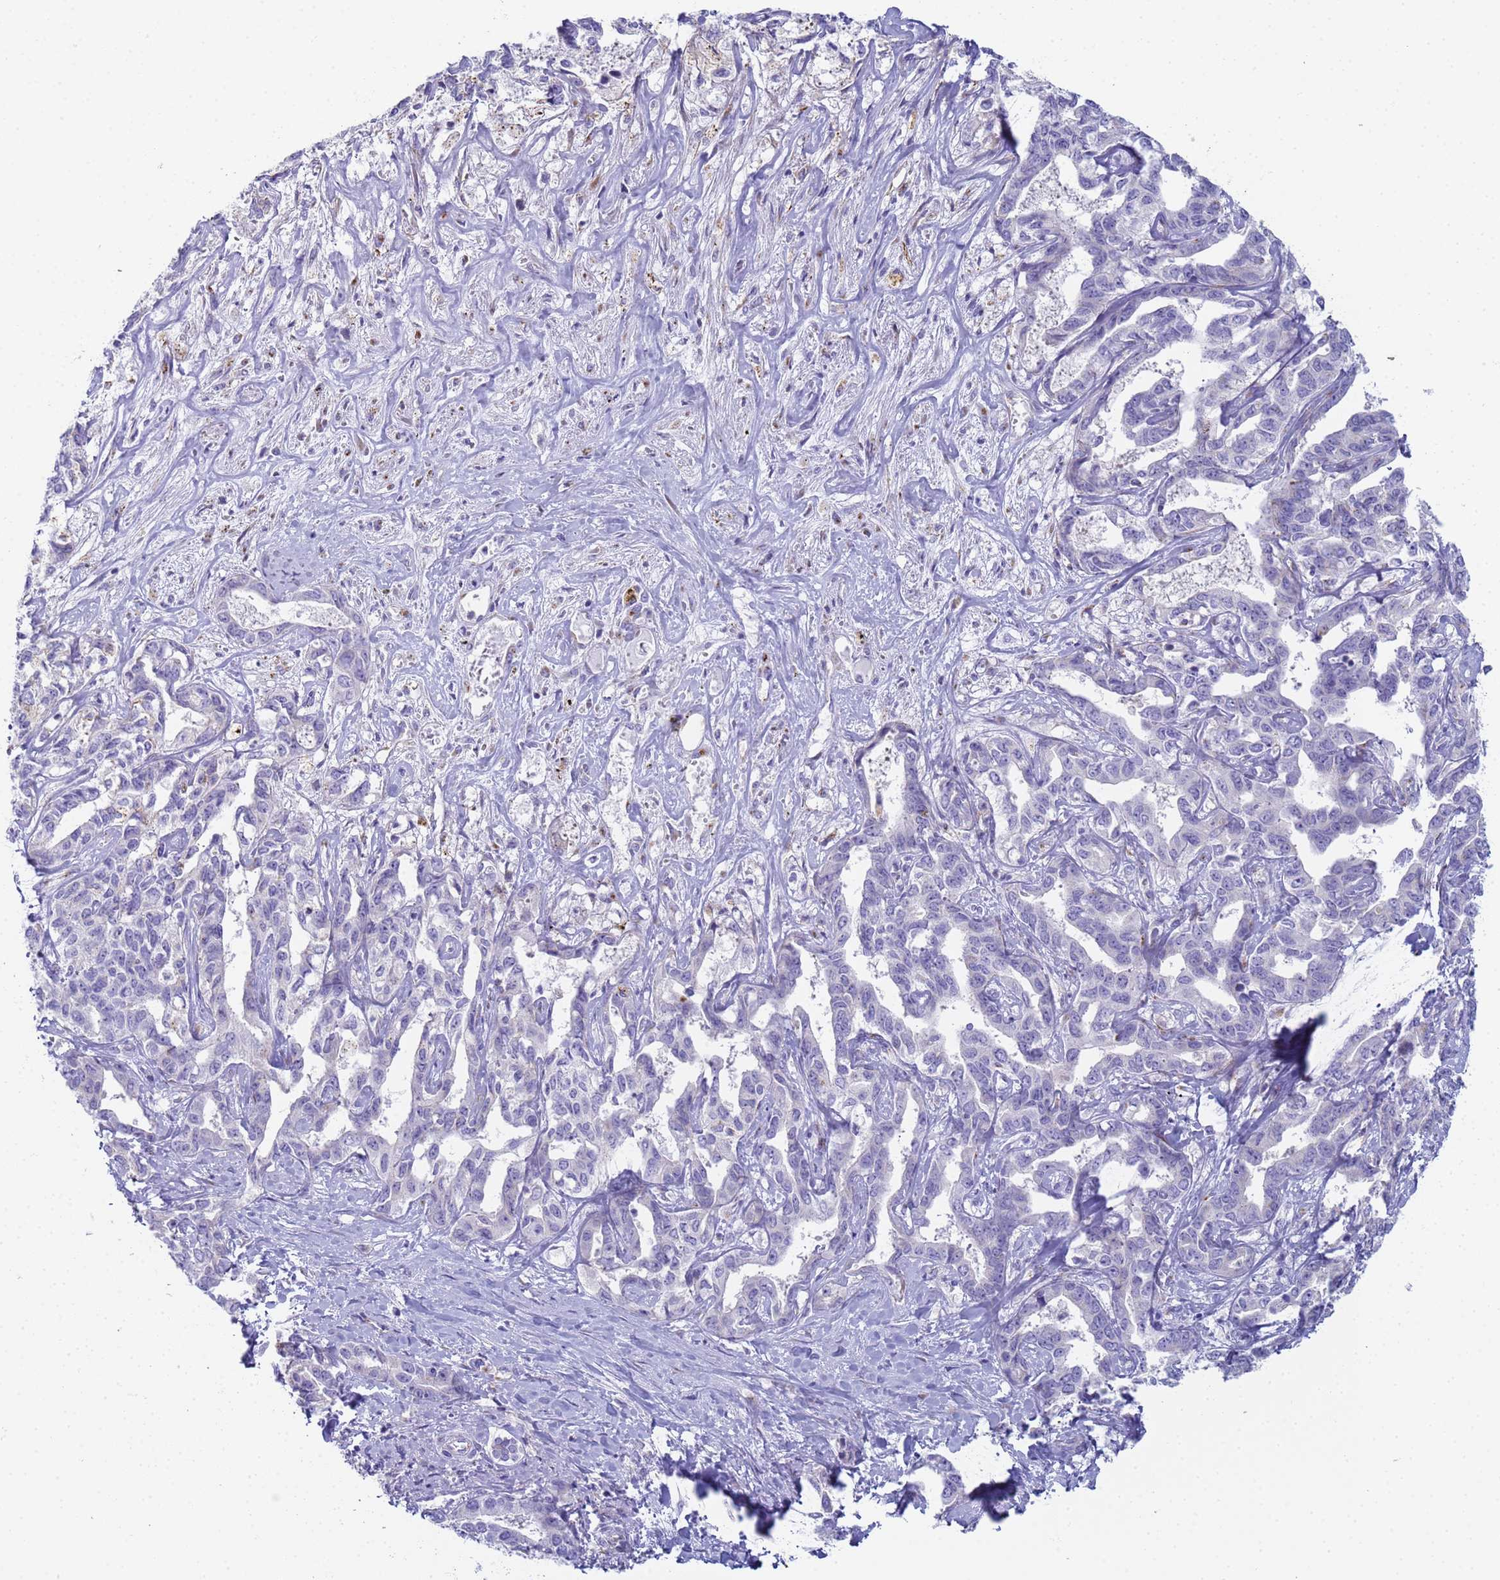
{"staining": {"intensity": "negative", "quantity": "none", "location": "none"}, "tissue": "liver cancer", "cell_type": "Tumor cells", "image_type": "cancer", "snomed": [{"axis": "morphology", "description": "Cholangiocarcinoma"}, {"axis": "topography", "description": "Liver"}], "caption": "An immunohistochemistry micrograph of liver cancer (cholangiocarcinoma) is shown. There is no staining in tumor cells of liver cancer (cholangiocarcinoma). The staining is performed using DAB brown chromogen with nuclei counter-stained in using hematoxylin.", "gene": "CR1", "patient": {"sex": "male", "age": 59}}